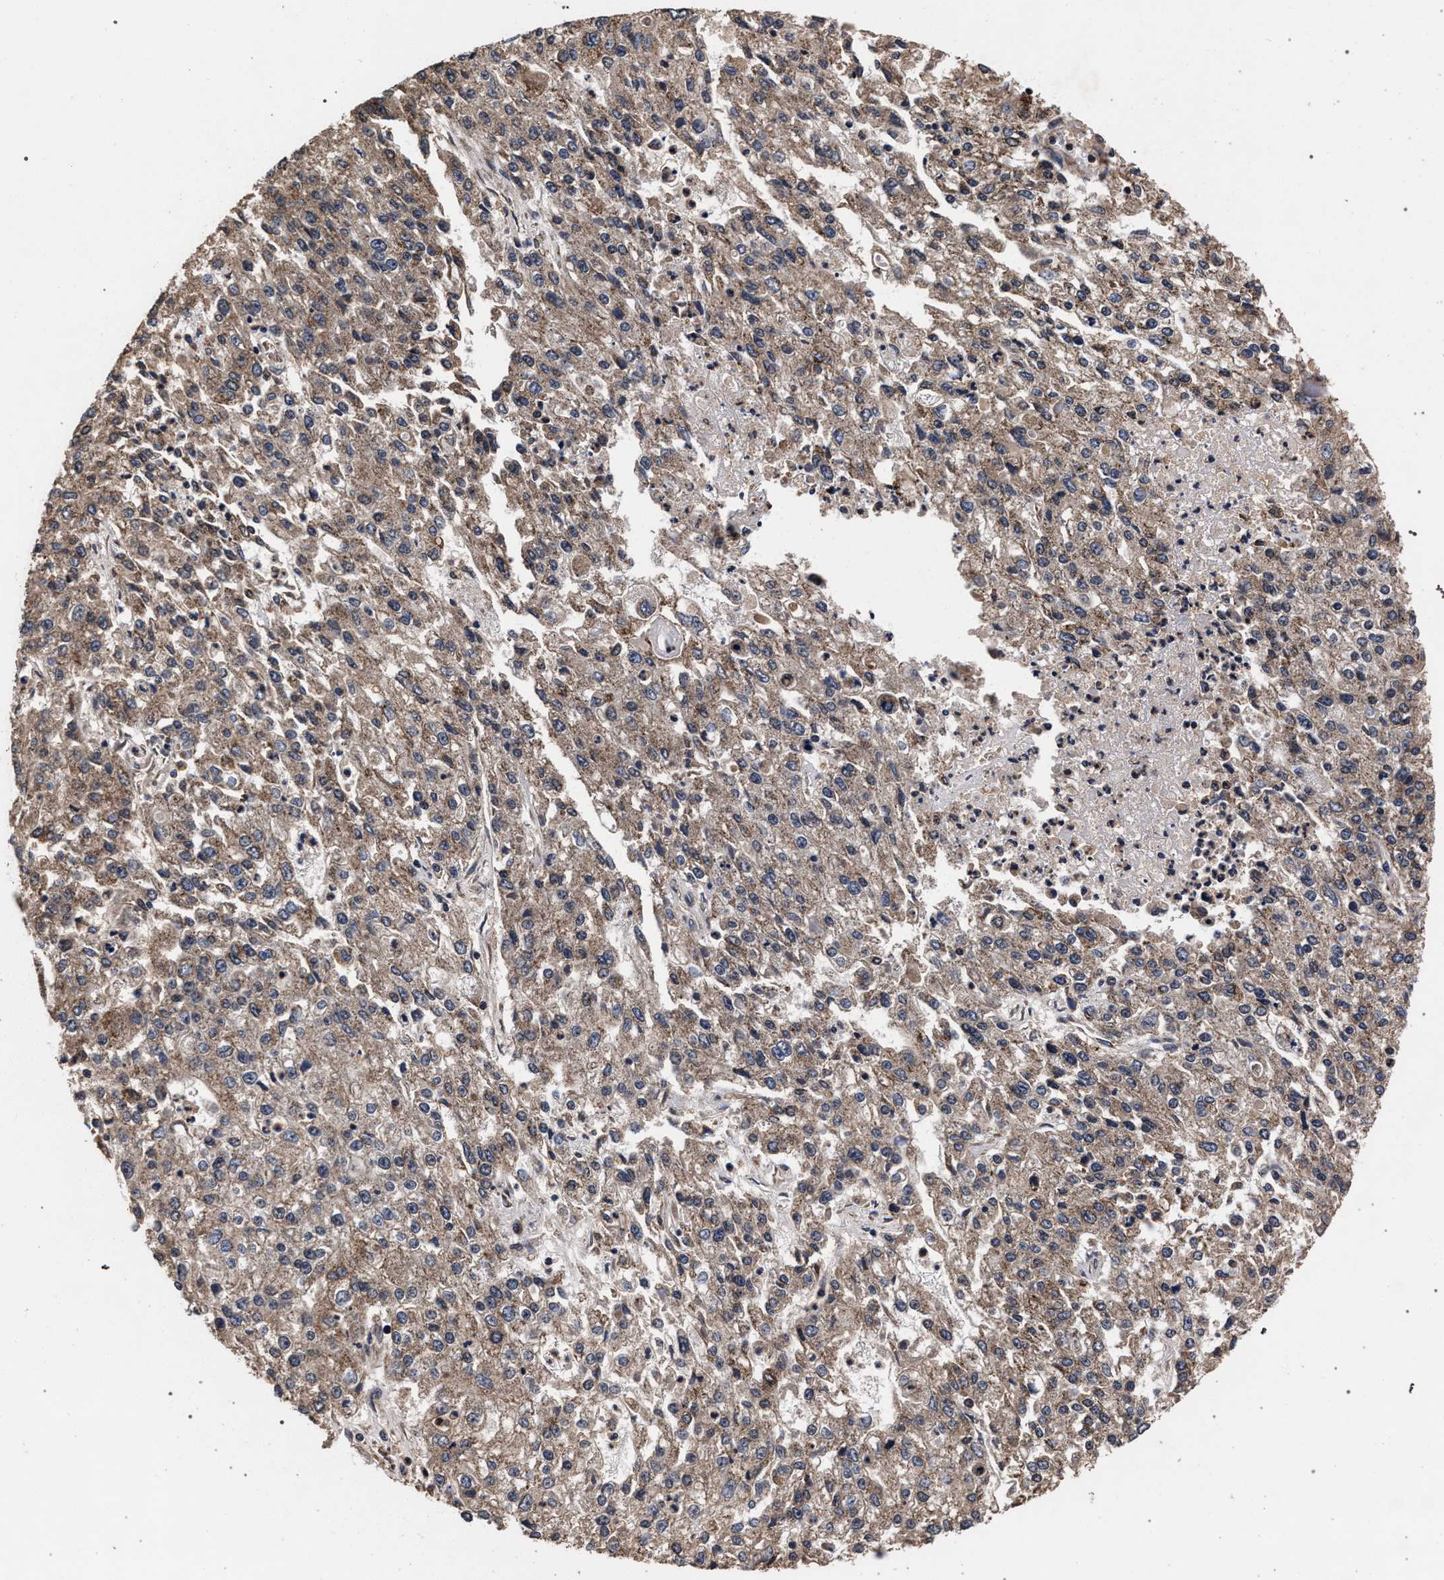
{"staining": {"intensity": "moderate", "quantity": ">75%", "location": "cytoplasmic/membranous"}, "tissue": "endometrial cancer", "cell_type": "Tumor cells", "image_type": "cancer", "snomed": [{"axis": "morphology", "description": "Adenocarcinoma, NOS"}, {"axis": "topography", "description": "Endometrium"}], "caption": "An image of endometrial cancer (adenocarcinoma) stained for a protein exhibits moderate cytoplasmic/membranous brown staining in tumor cells.", "gene": "ACOX1", "patient": {"sex": "female", "age": 49}}